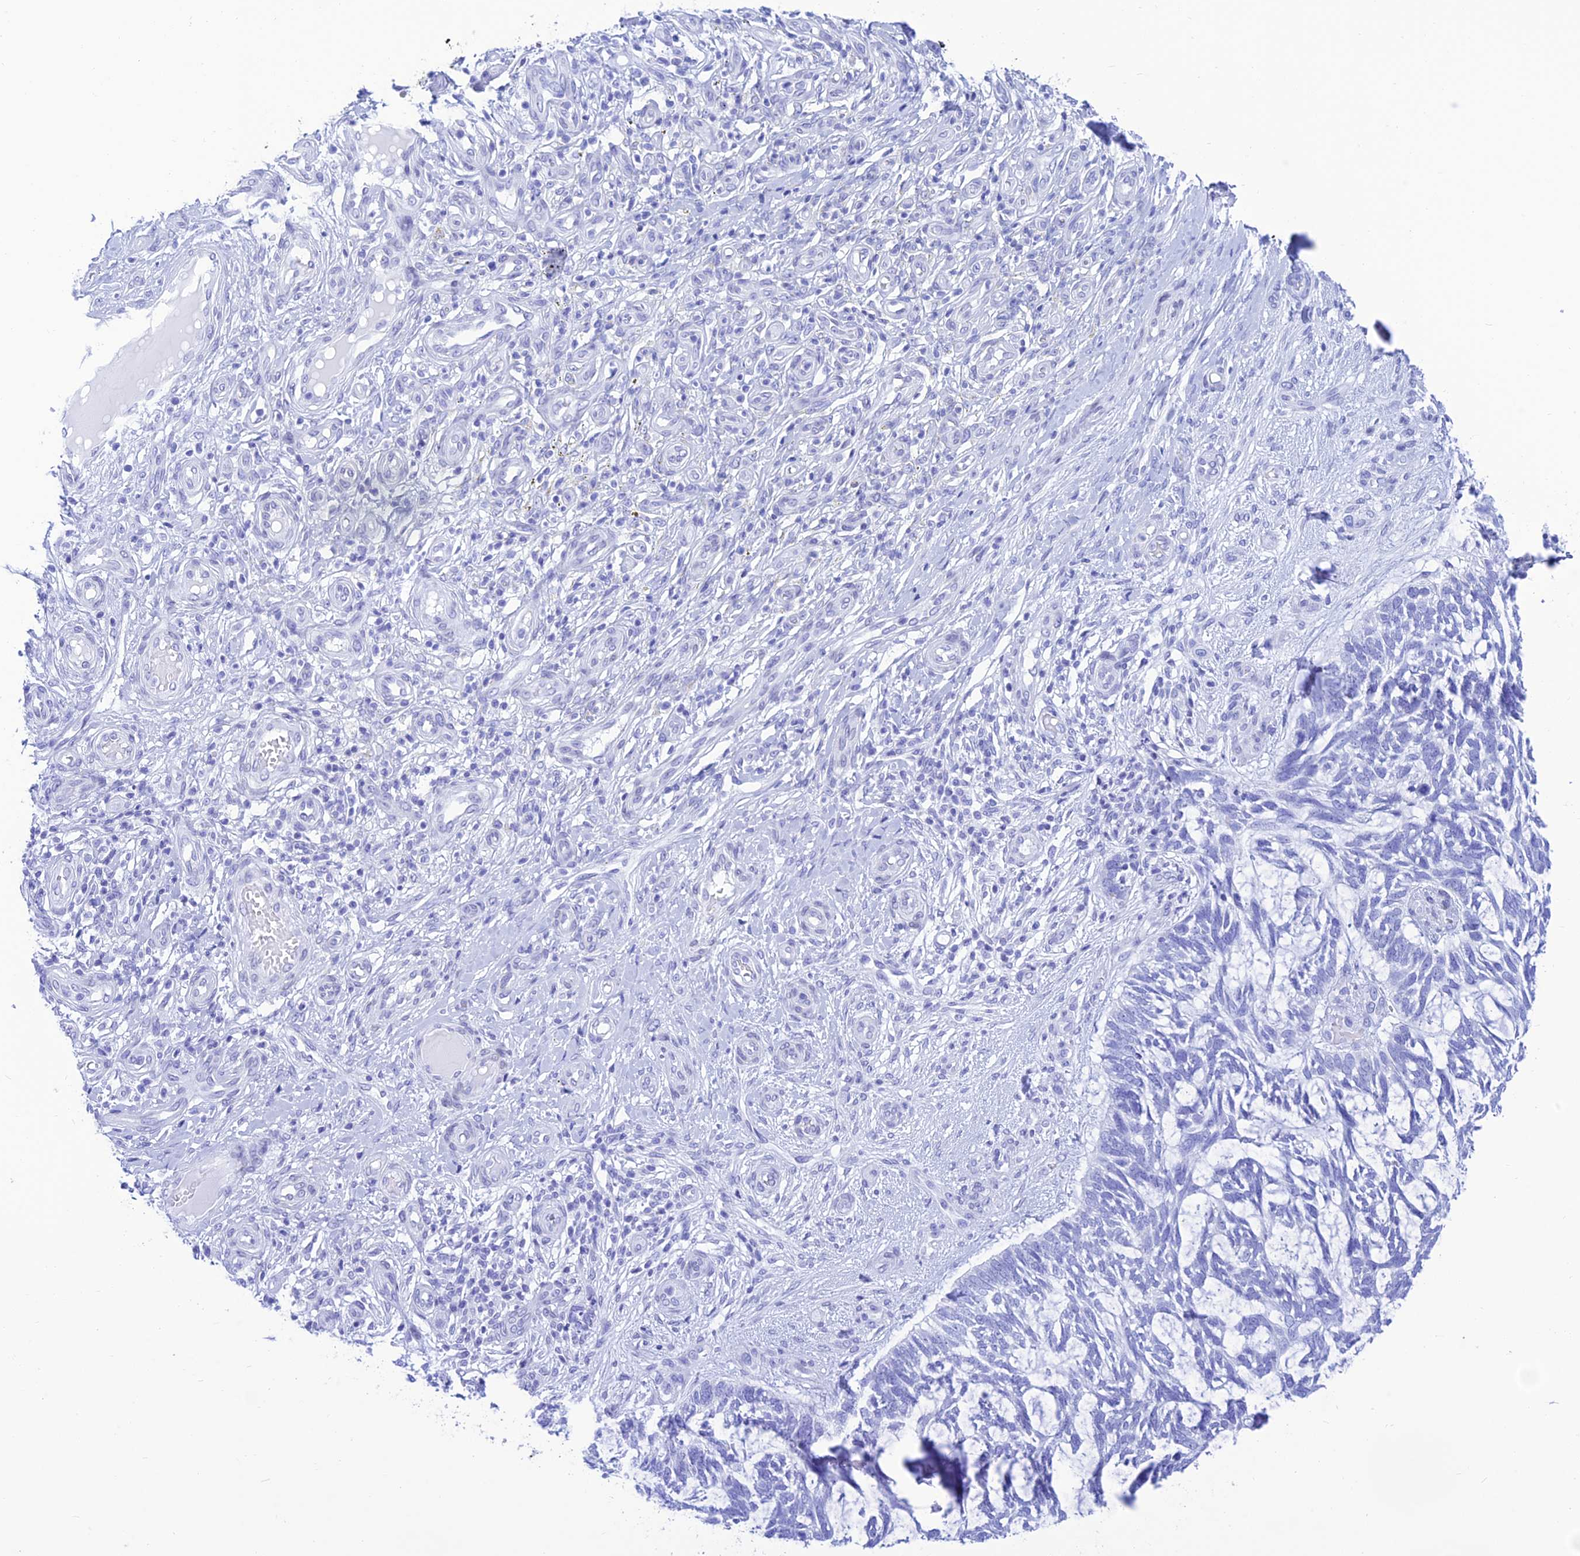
{"staining": {"intensity": "negative", "quantity": "none", "location": "none"}, "tissue": "skin cancer", "cell_type": "Tumor cells", "image_type": "cancer", "snomed": [{"axis": "morphology", "description": "Basal cell carcinoma"}, {"axis": "topography", "description": "Skin"}], "caption": "IHC of human basal cell carcinoma (skin) shows no positivity in tumor cells.", "gene": "PRNP", "patient": {"sex": "male", "age": 88}}